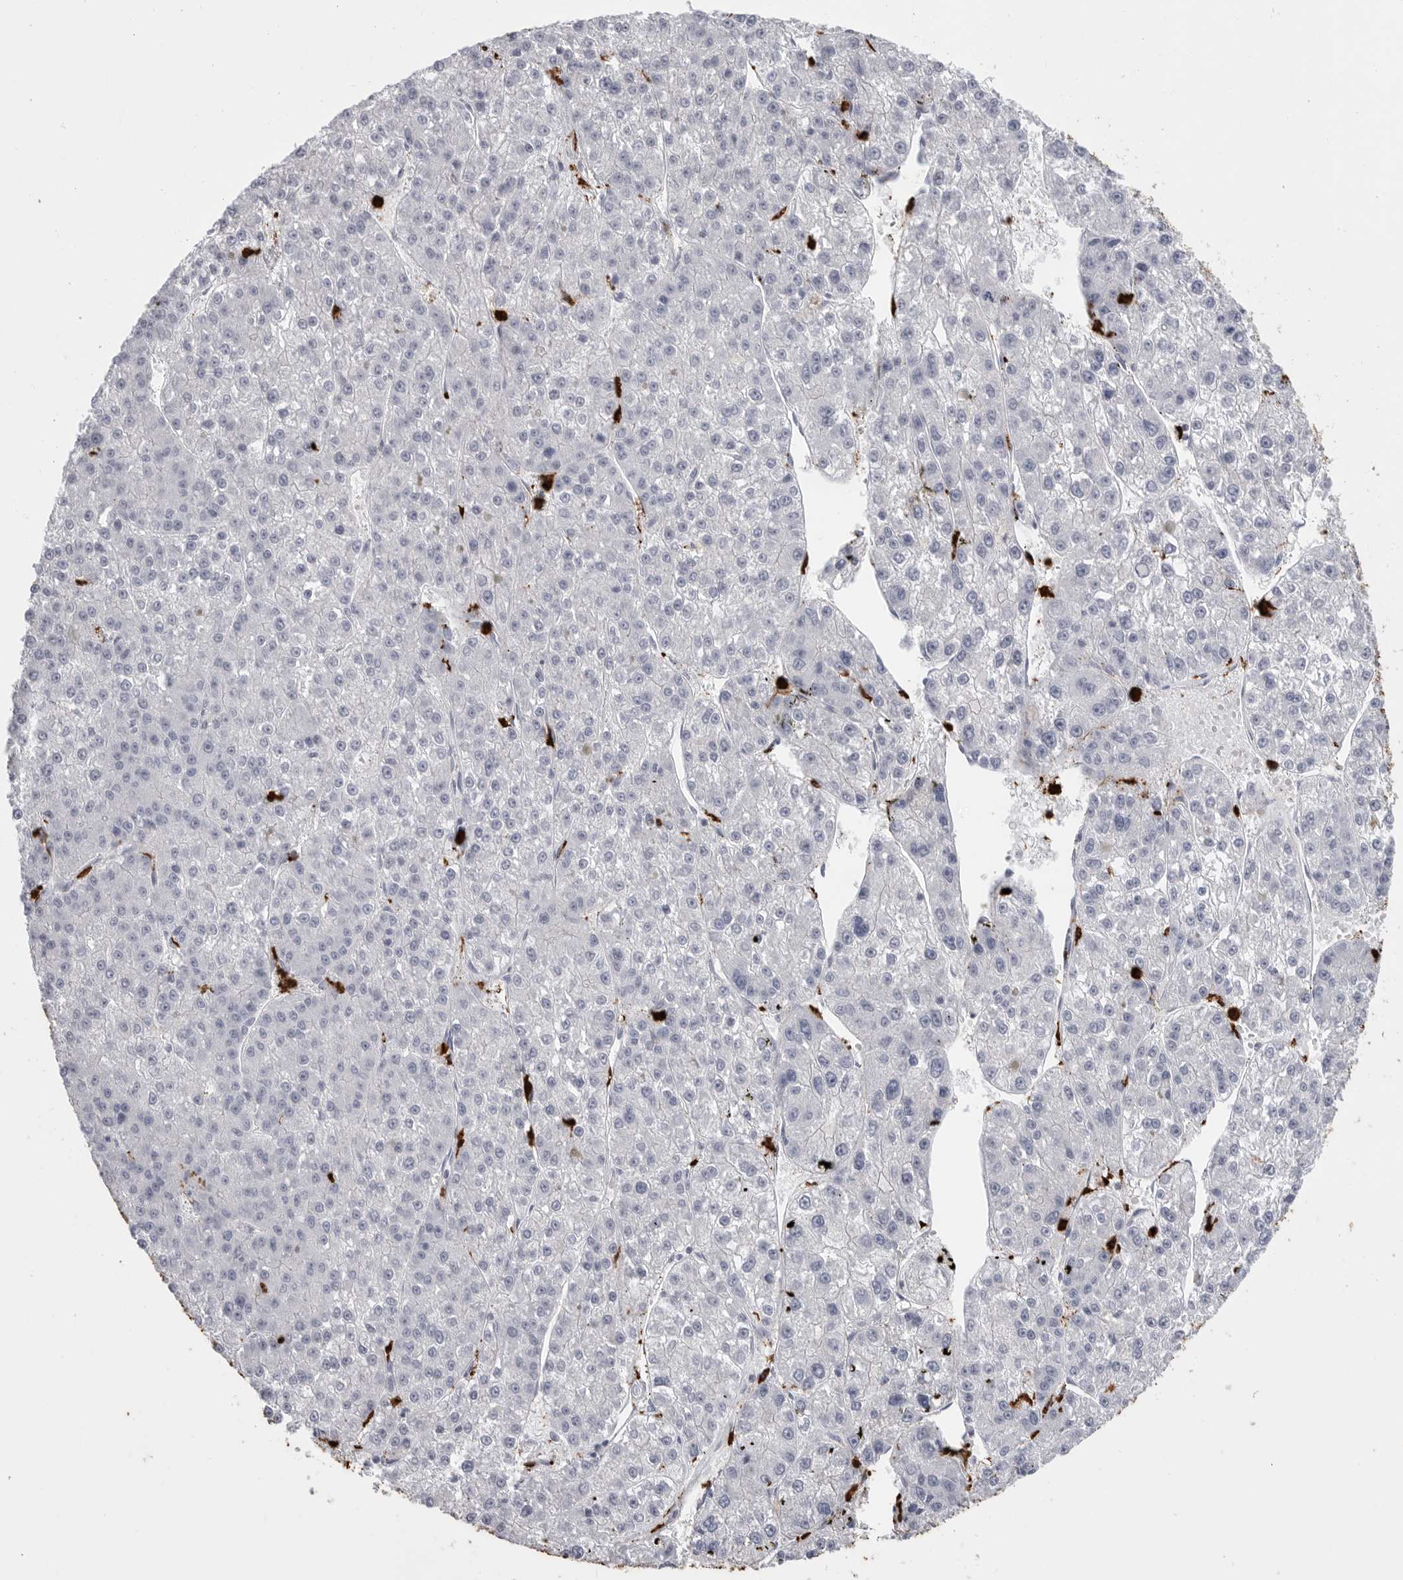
{"staining": {"intensity": "negative", "quantity": "none", "location": "none"}, "tissue": "liver cancer", "cell_type": "Tumor cells", "image_type": "cancer", "snomed": [{"axis": "morphology", "description": "Carcinoma, Hepatocellular, NOS"}, {"axis": "topography", "description": "Liver"}], "caption": "The photomicrograph shows no staining of tumor cells in hepatocellular carcinoma (liver).", "gene": "CYB561D1", "patient": {"sex": "female", "age": 73}}